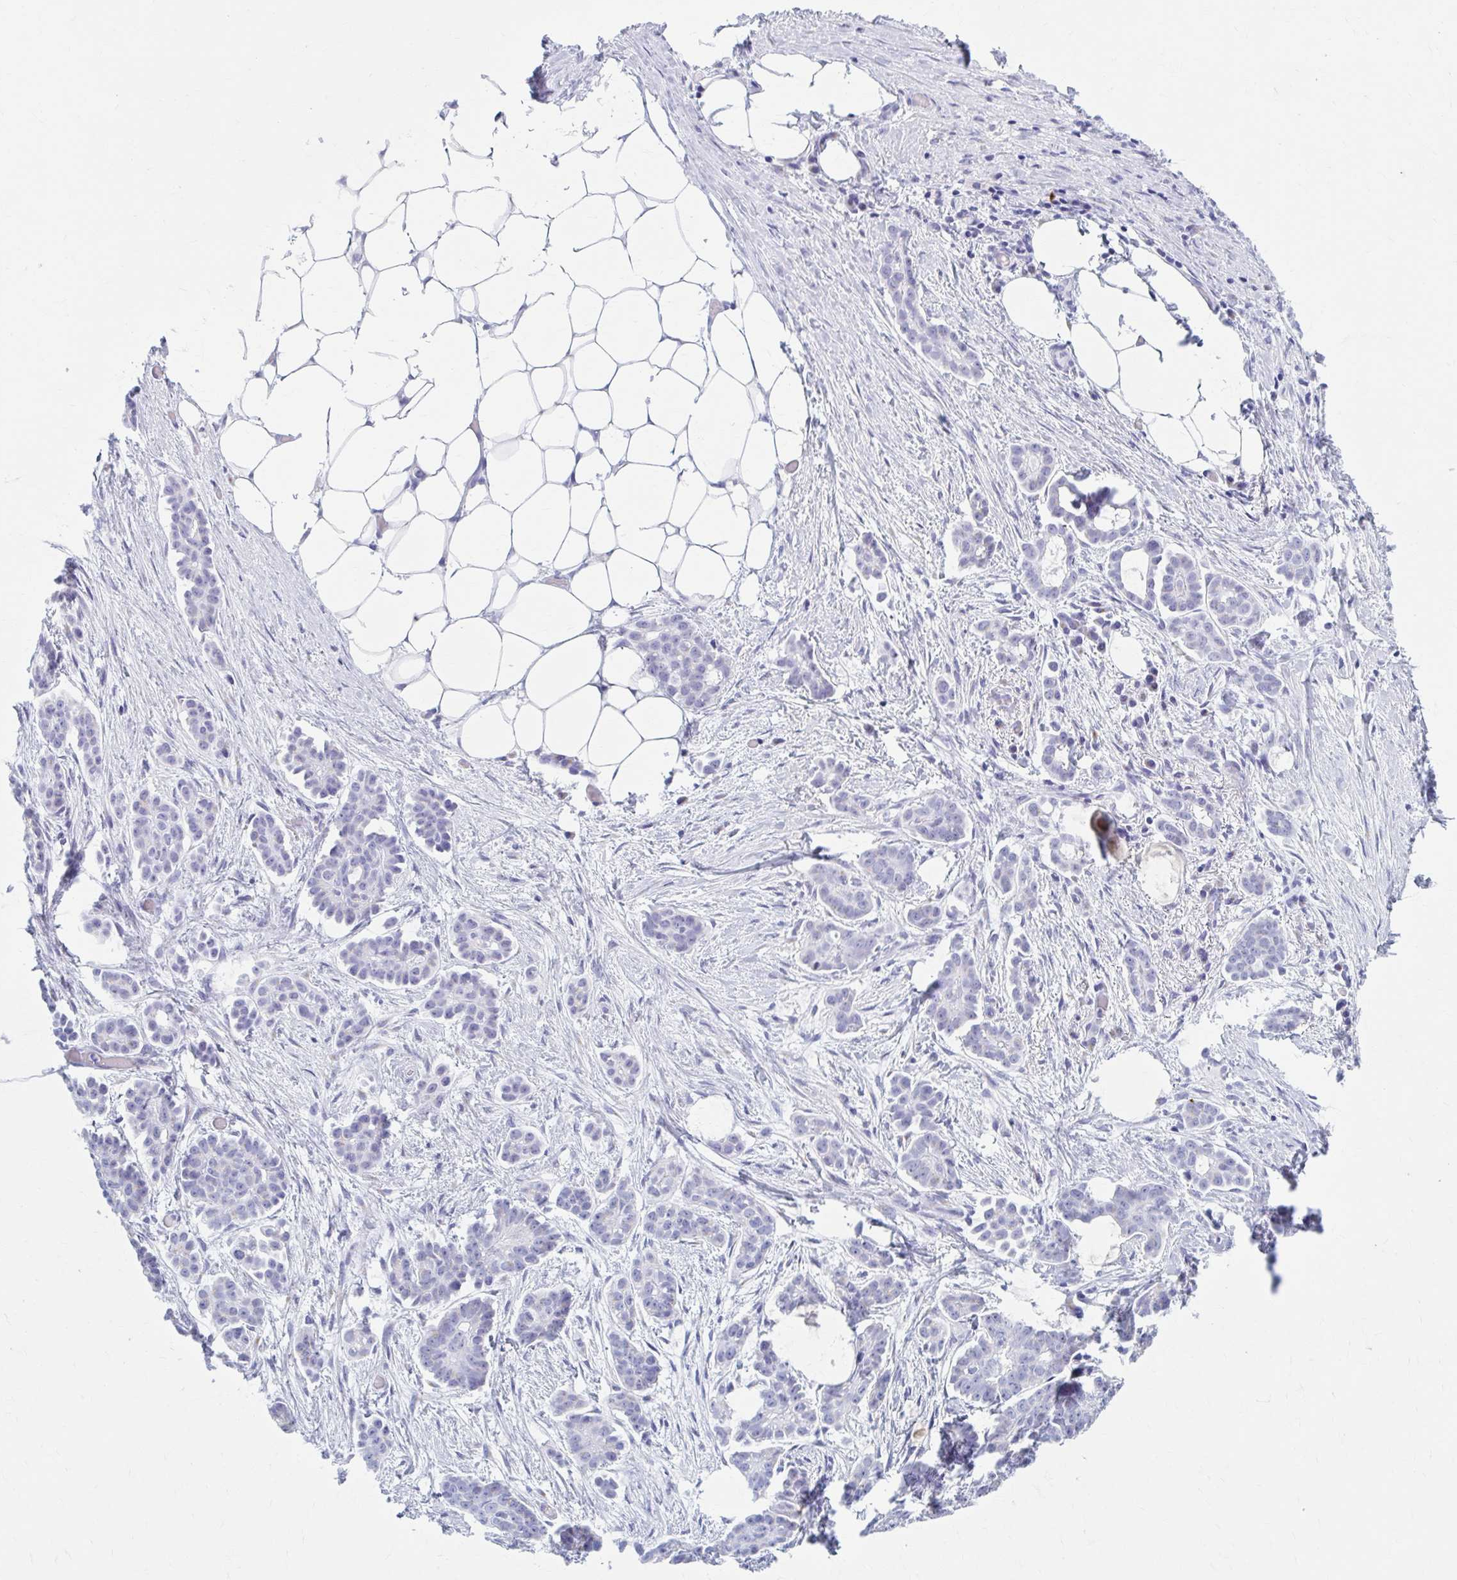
{"staining": {"intensity": "negative", "quantity": "none", "location": "none"}, "tissue": "ovarian cancer", "cell_type": "Tumor cells", "image_type": "cancer", "snomed": [{"axis": "morphology", "description": "Cystadenocarcinoma, serous, NOS"}, {"axis": "topography", "description": "Ovary"}], "caption": "Immunohistochemical staining of ovarian cancer demonstrates no significant expression in tumor cells.", "gene": "KCNE2", "patient": {"sex": "female", "age": 50}}